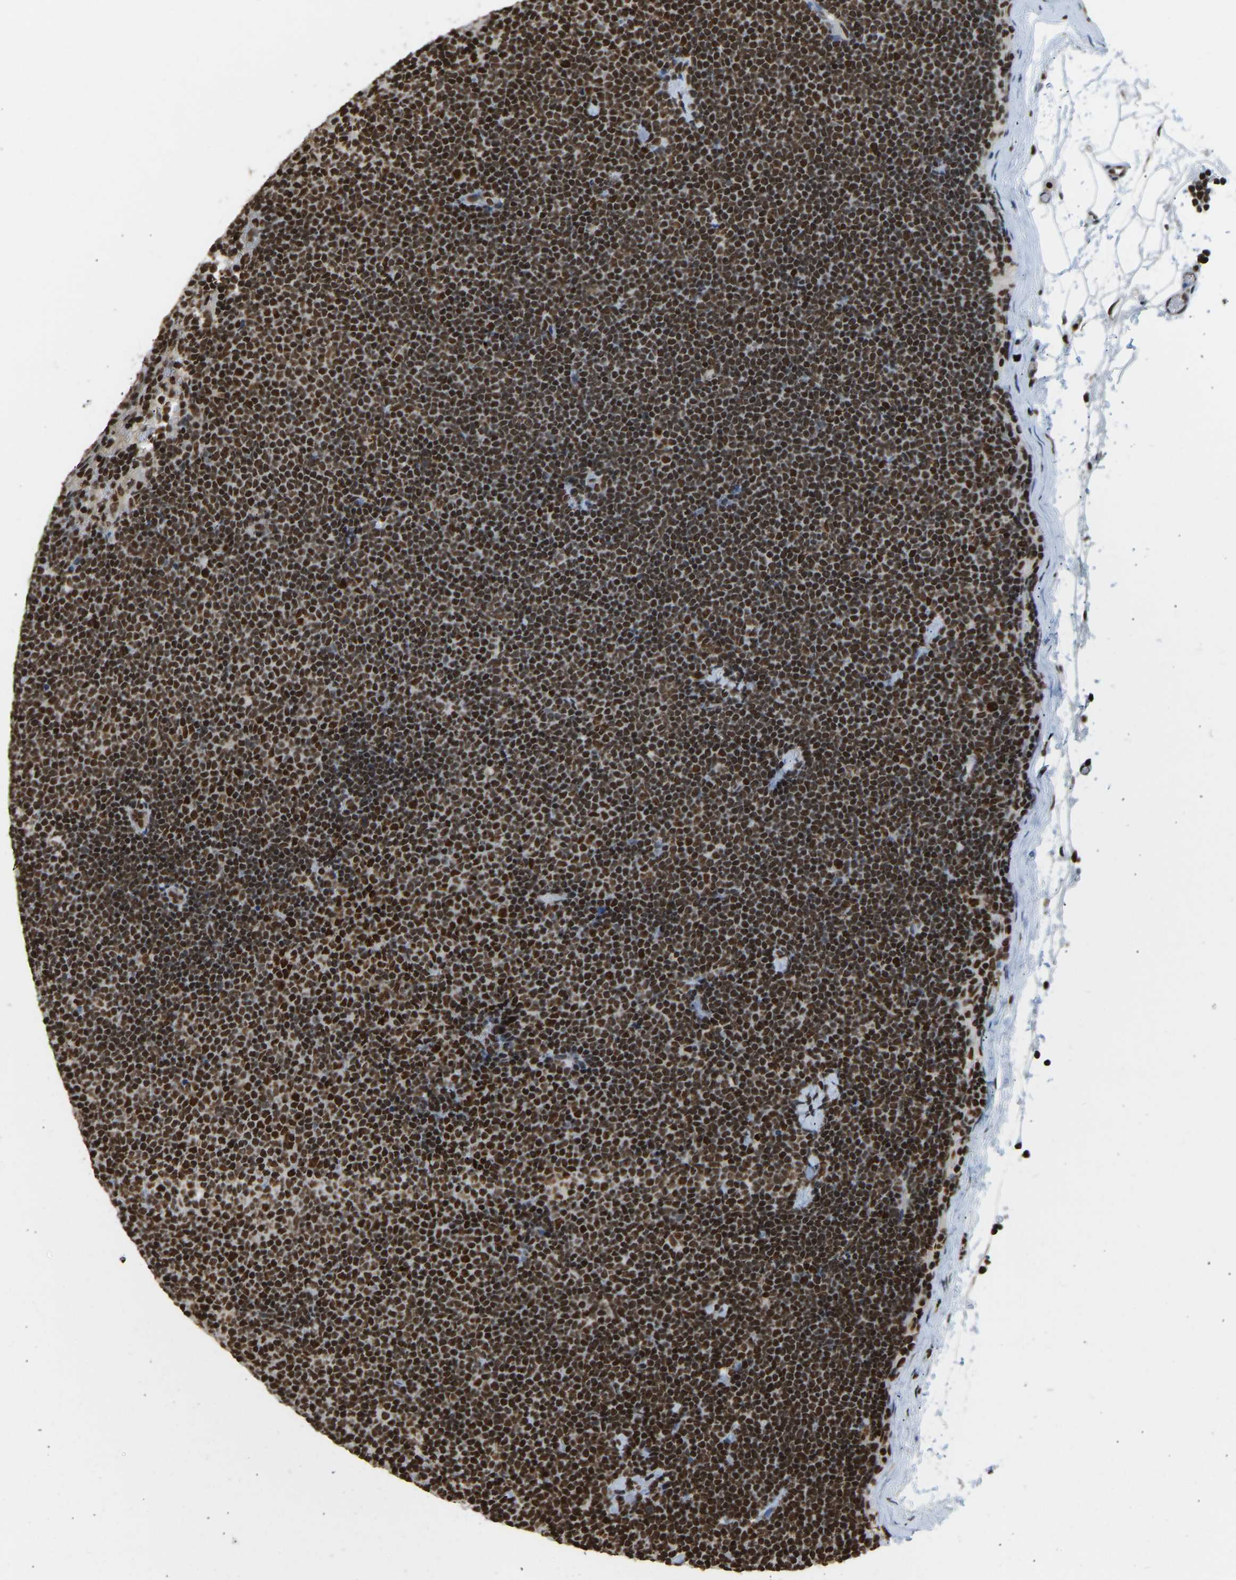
{"staining": {"intensity": "strong", "quantity": ">75%", "location": "nuclear"}, "tissue": "lymphoma", "cell_type": "Tumor cells", "image_type": "cancer", "snomed": [{"axis": "morphology", "description": "Malignant lymphoma, non-Hodgkin's type, Low grade"}, {"axis": "topography", "description": "Lymph node"}], "caption": "A brown stain highlights strong nuclear expression of a protein in human malignant lymphoma, non-Hodgkin's type (low-grade) tumor cells.", "gene": "ZSCAN20", "patient": {"sex": "female", "age": 53}}